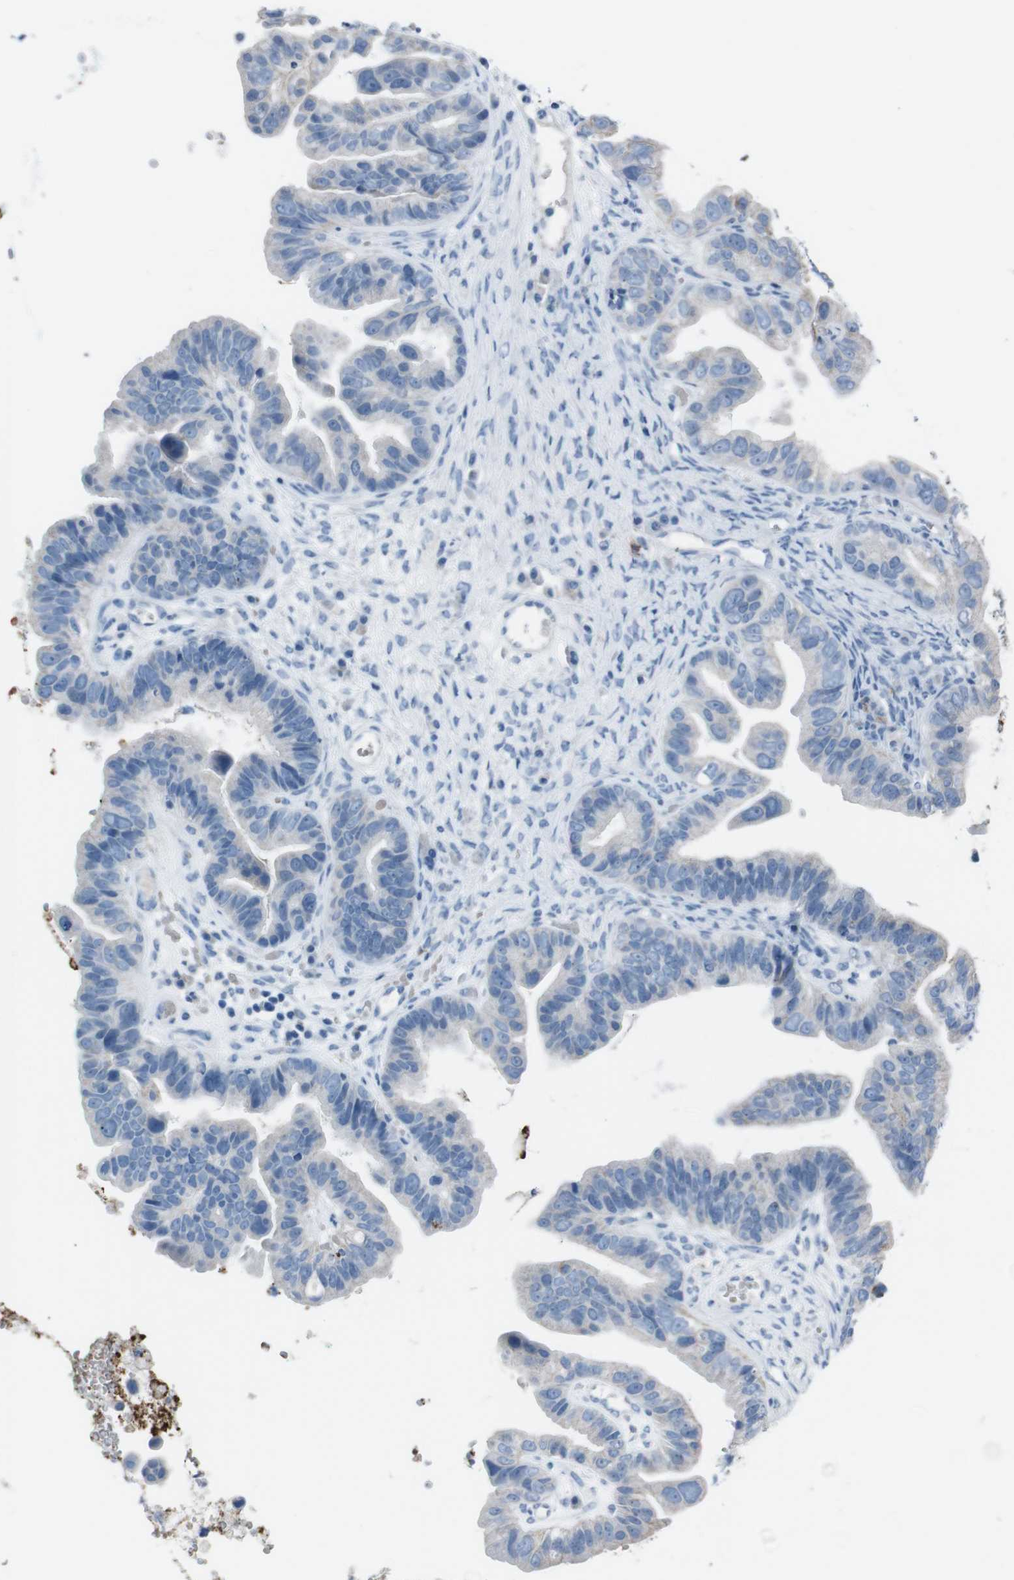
{"staining": {"intensity": "negative", "quantity": "none", "location": "none"}, "tissue": "ovarian cancer", "cell_type": "Tumor cells", "image_type": "cancer", "snomed": [{"axis": "morphology", "description": "Cystadenocarcinoma, serous, NOS"}, {"axis": "topography", "description": "Ovary"}], "caption": "Immunohistochemistry histopathology image of neoplastic tissue: ovarian serous cystadenocarcinoma stained with DAB reveals no significant protein expression in tumor cells.", "gene": "ST6GAL1", "patient": {"sex": "female", "age": 56}}